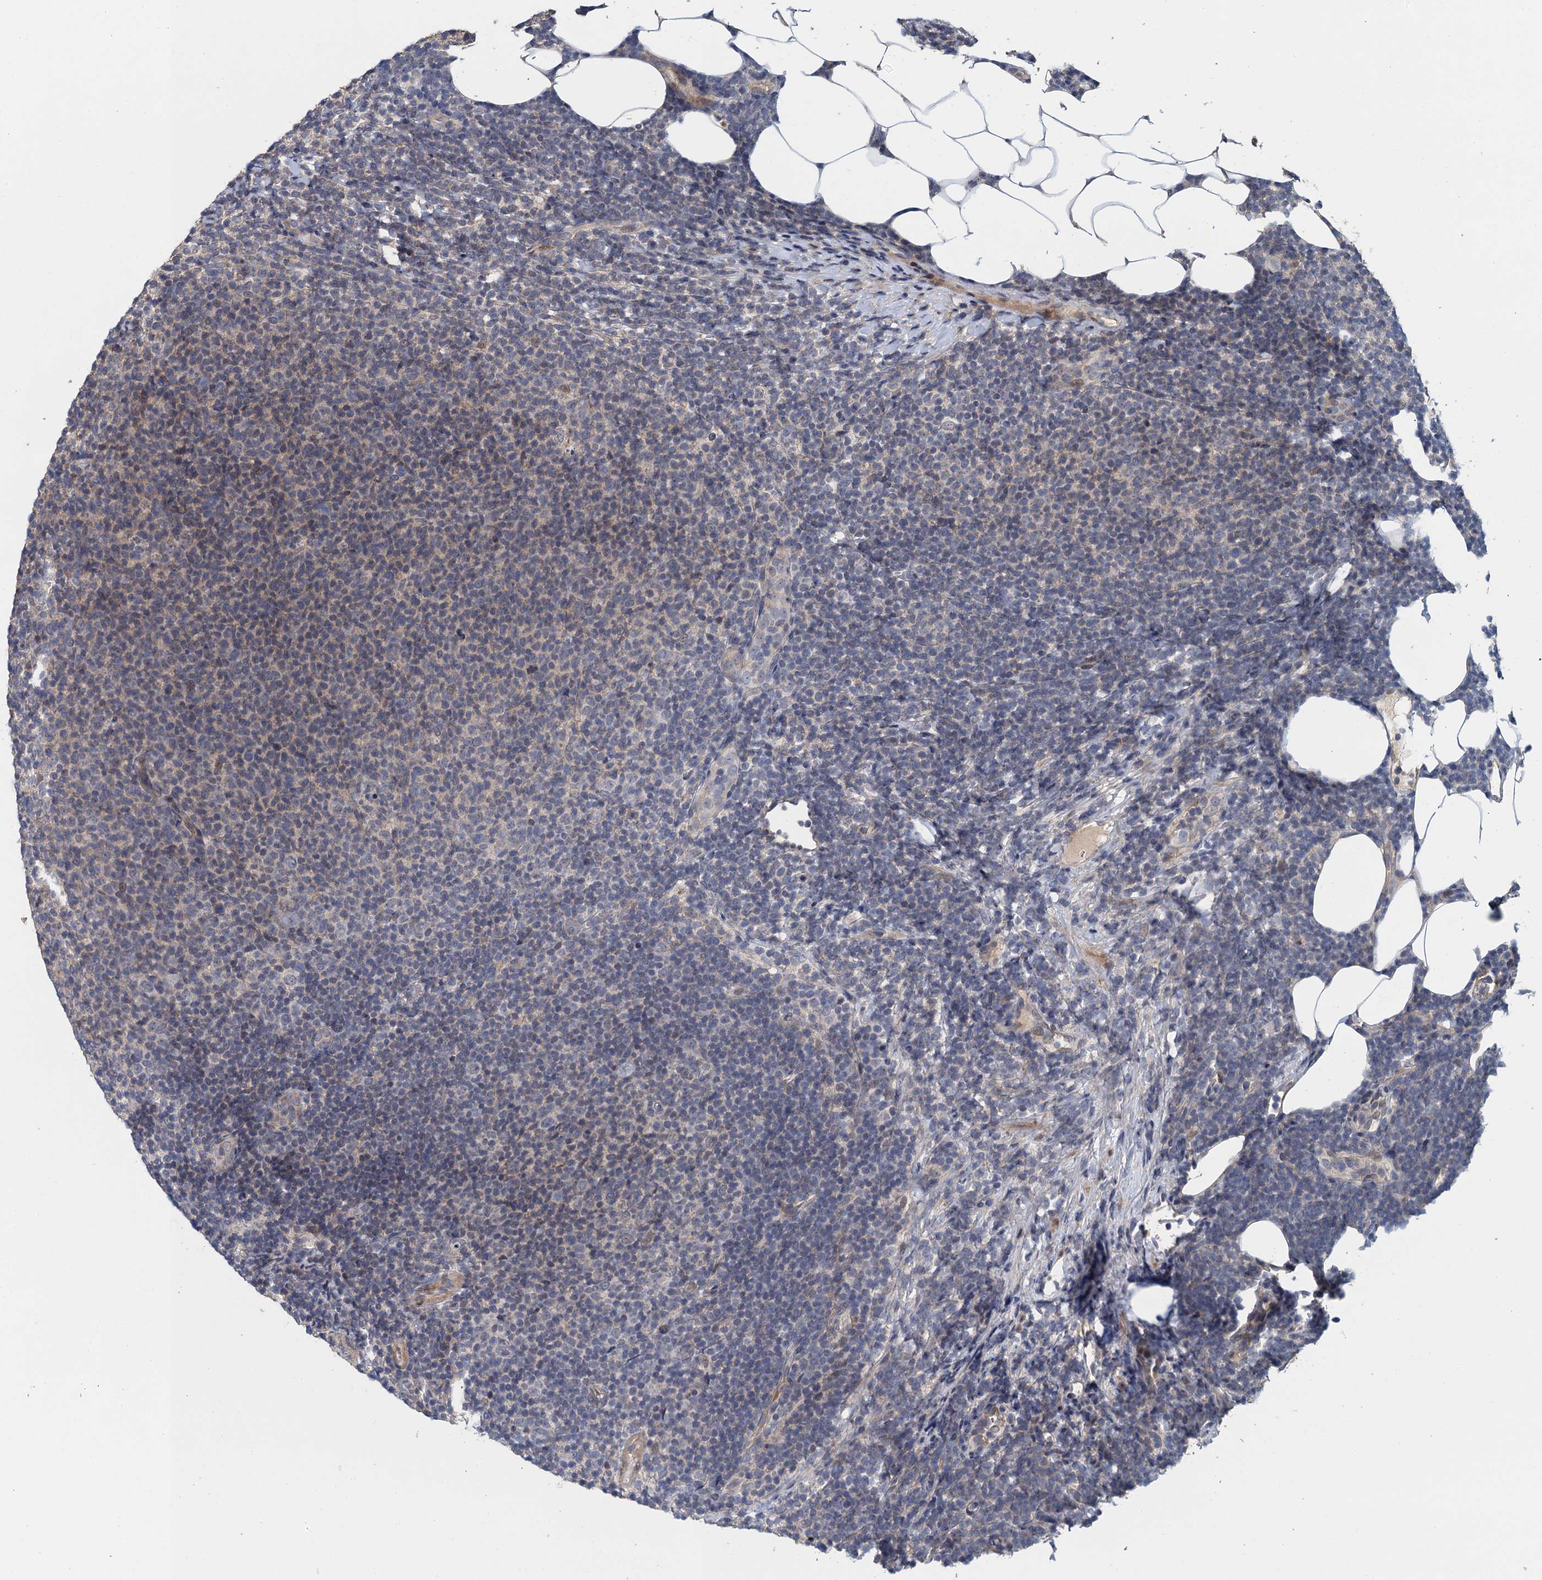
{"staining": {"intensity": "negative", "quantity": "none", "location": "none"}, "tissue": "lymphoma", "cell_type": "Tumor cells", "image_type": "cancer", "snomed": [{"axis": "morphology", "description": "Malignant lymphoma, non-Hodgkin's type, Low grade"}, {"axis": "topography", "description": "Lymph node"}], "caption": "High power microscopy photomicrograph of an immunohistochemistry (IHC) photomicrograph of malignant lymphoma, non-Hodgkin's type (low-grade), revealing no significant positivity in tumor cells.", "gene": "MDM1", "patient": {"sex": "male", "age": 66}}